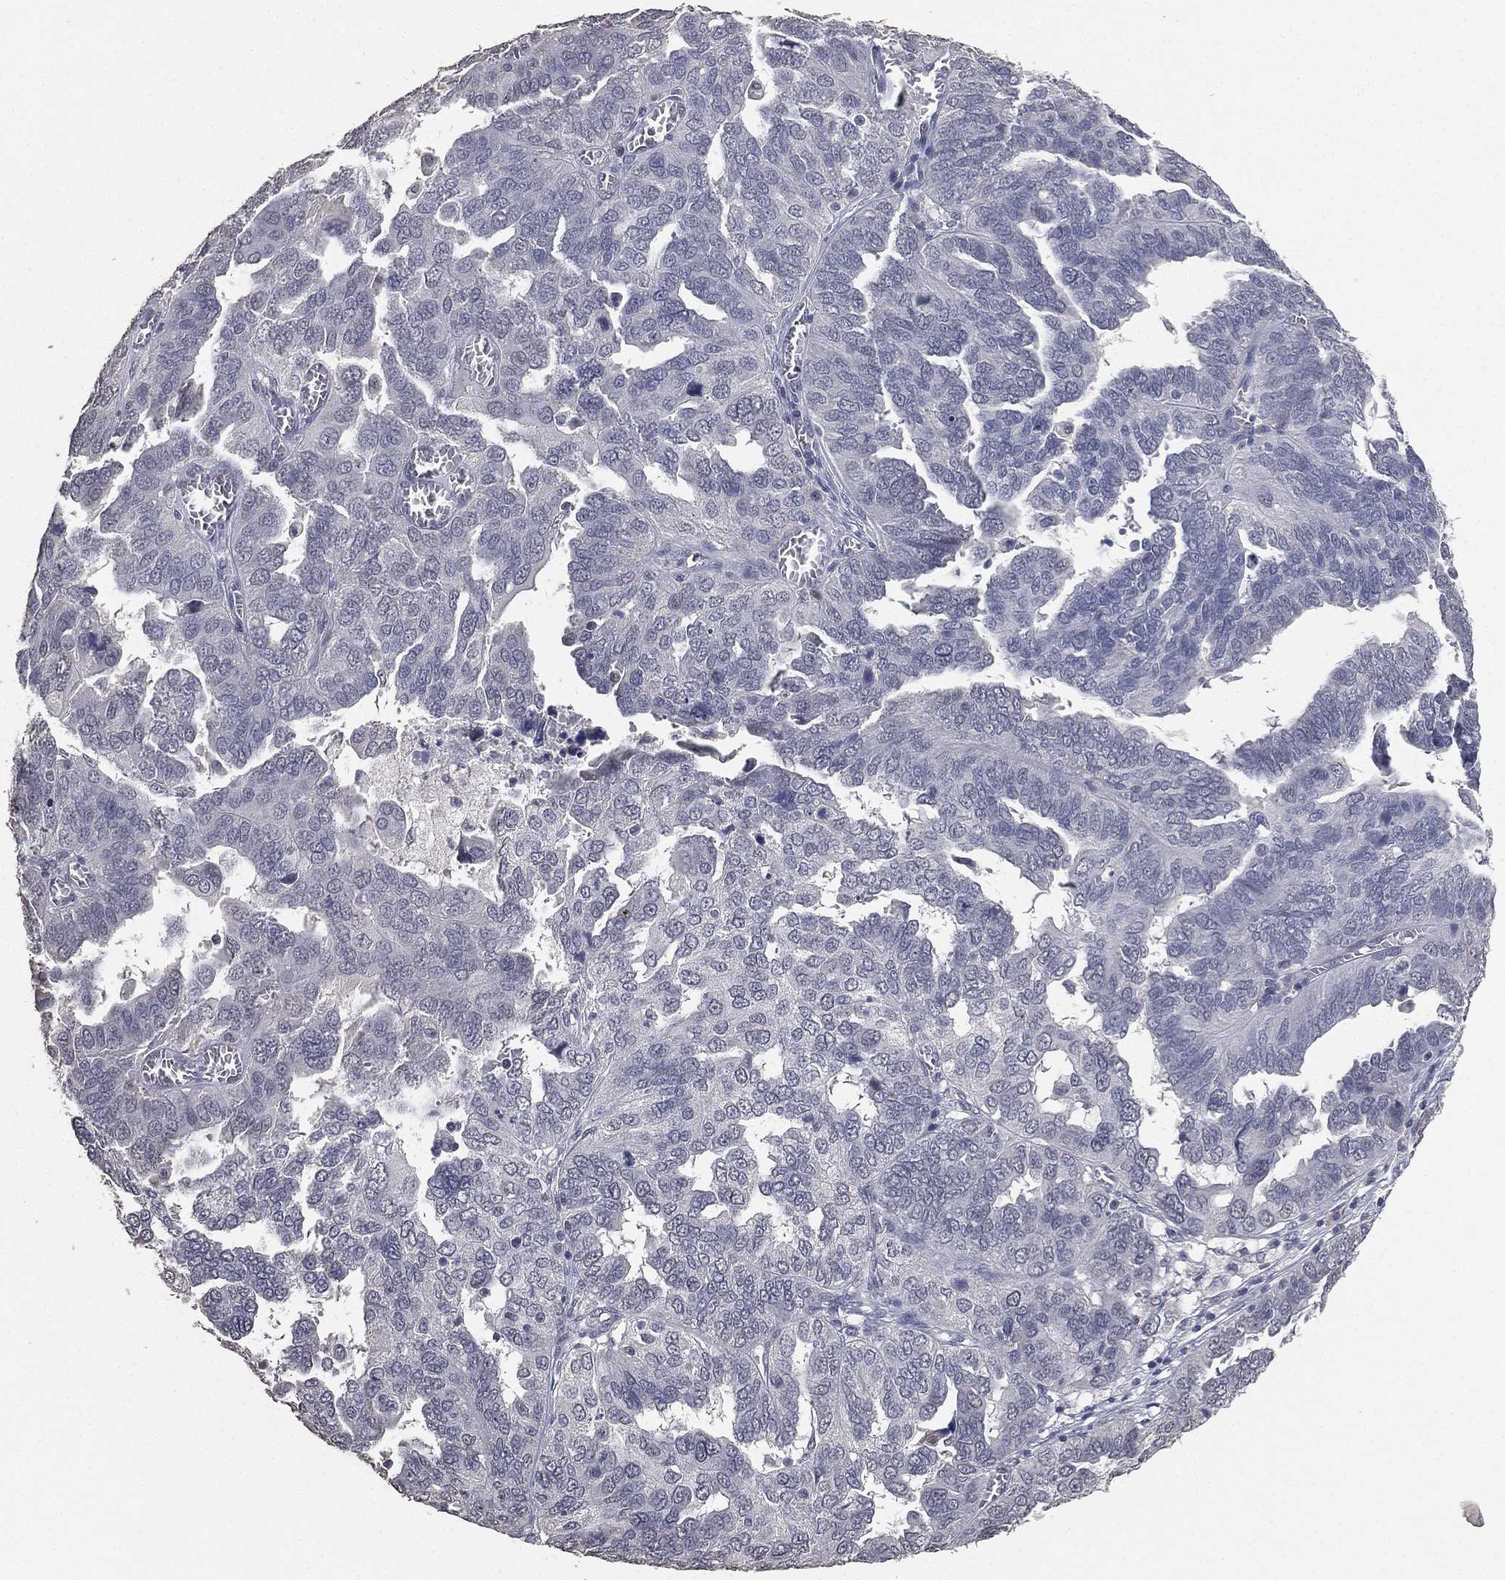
{"staining": {"intensity": "negative", "quantity": "none", "location": "none"}, "tissue": "ovarian cancer", "cell_type": "Tumor cells", "image_type": "cancer", "snomed": [{"axis": "morphology", "description": "Carcinoma, endometroid"}, {"axis": "topography", "description": "Soft tissue"}, {"axis": "topography", "description": "Ovary"}], "caption": "Ovarian cancer was stained to show a protein in brown. There is no significant positivity in tumor cells.", "gene": "DSG1", "patient": {"sex": "female", "age": 52}}